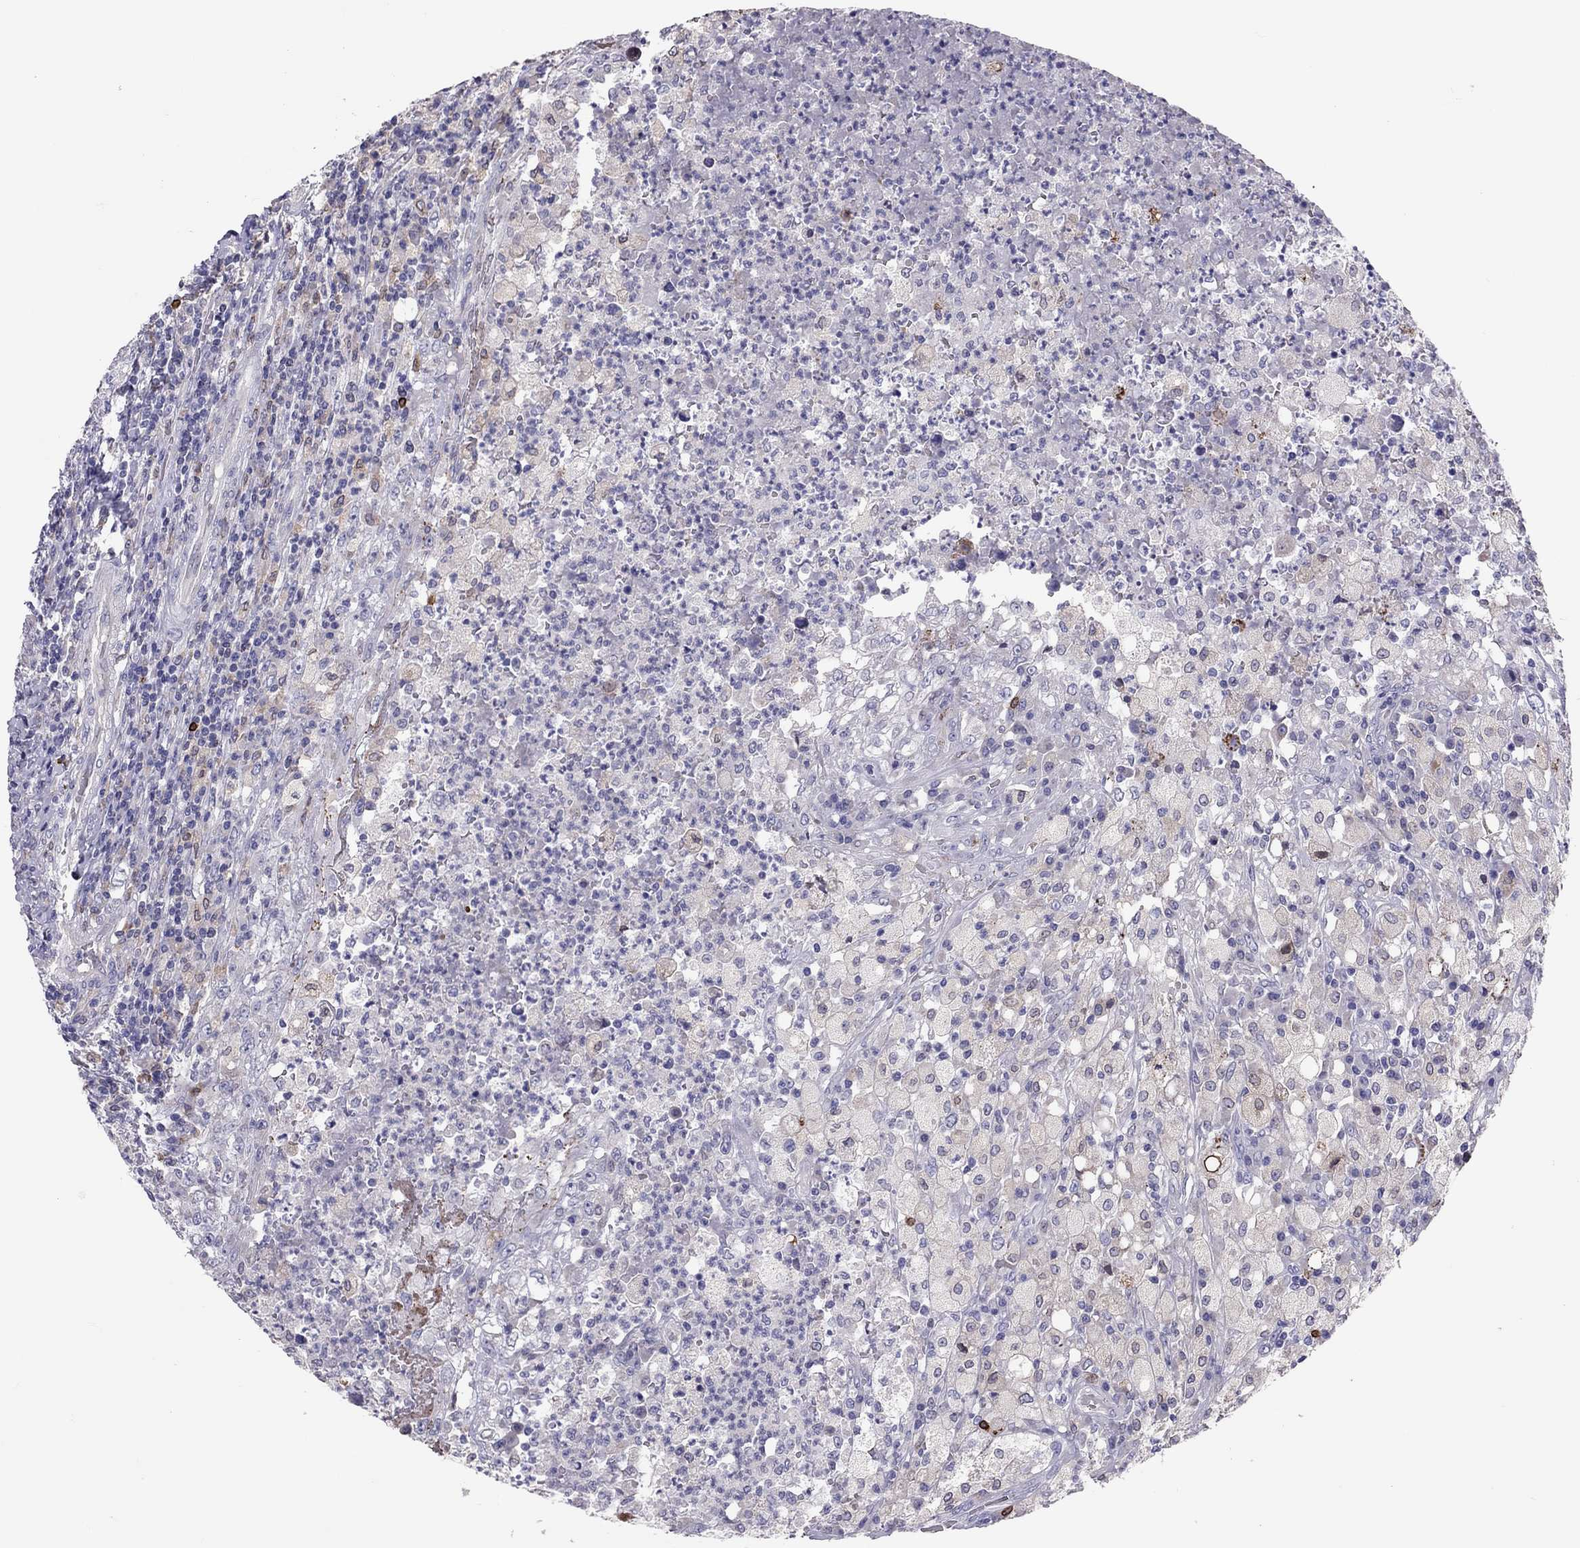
{"staining": {"intensity": "negative", "quantity": "none", "location": "none"}, "tissue": "testis cancer", "cell_type": "Tumor cells", "image_type": "cancer", "snomed": [{"axis": "morphology", "description": "Necrosis, NOS"}, {"axis": "morphology", "description": "Carcinoma, Embryonal, NOS"}, {"axis": "topography", "description": "Testis"}], "caption": "Tumor cells show no significant expression in testis embryonal carcinoma.", "gene": "ADORA2A", "patient": {"sex": "male", "age": 19}}